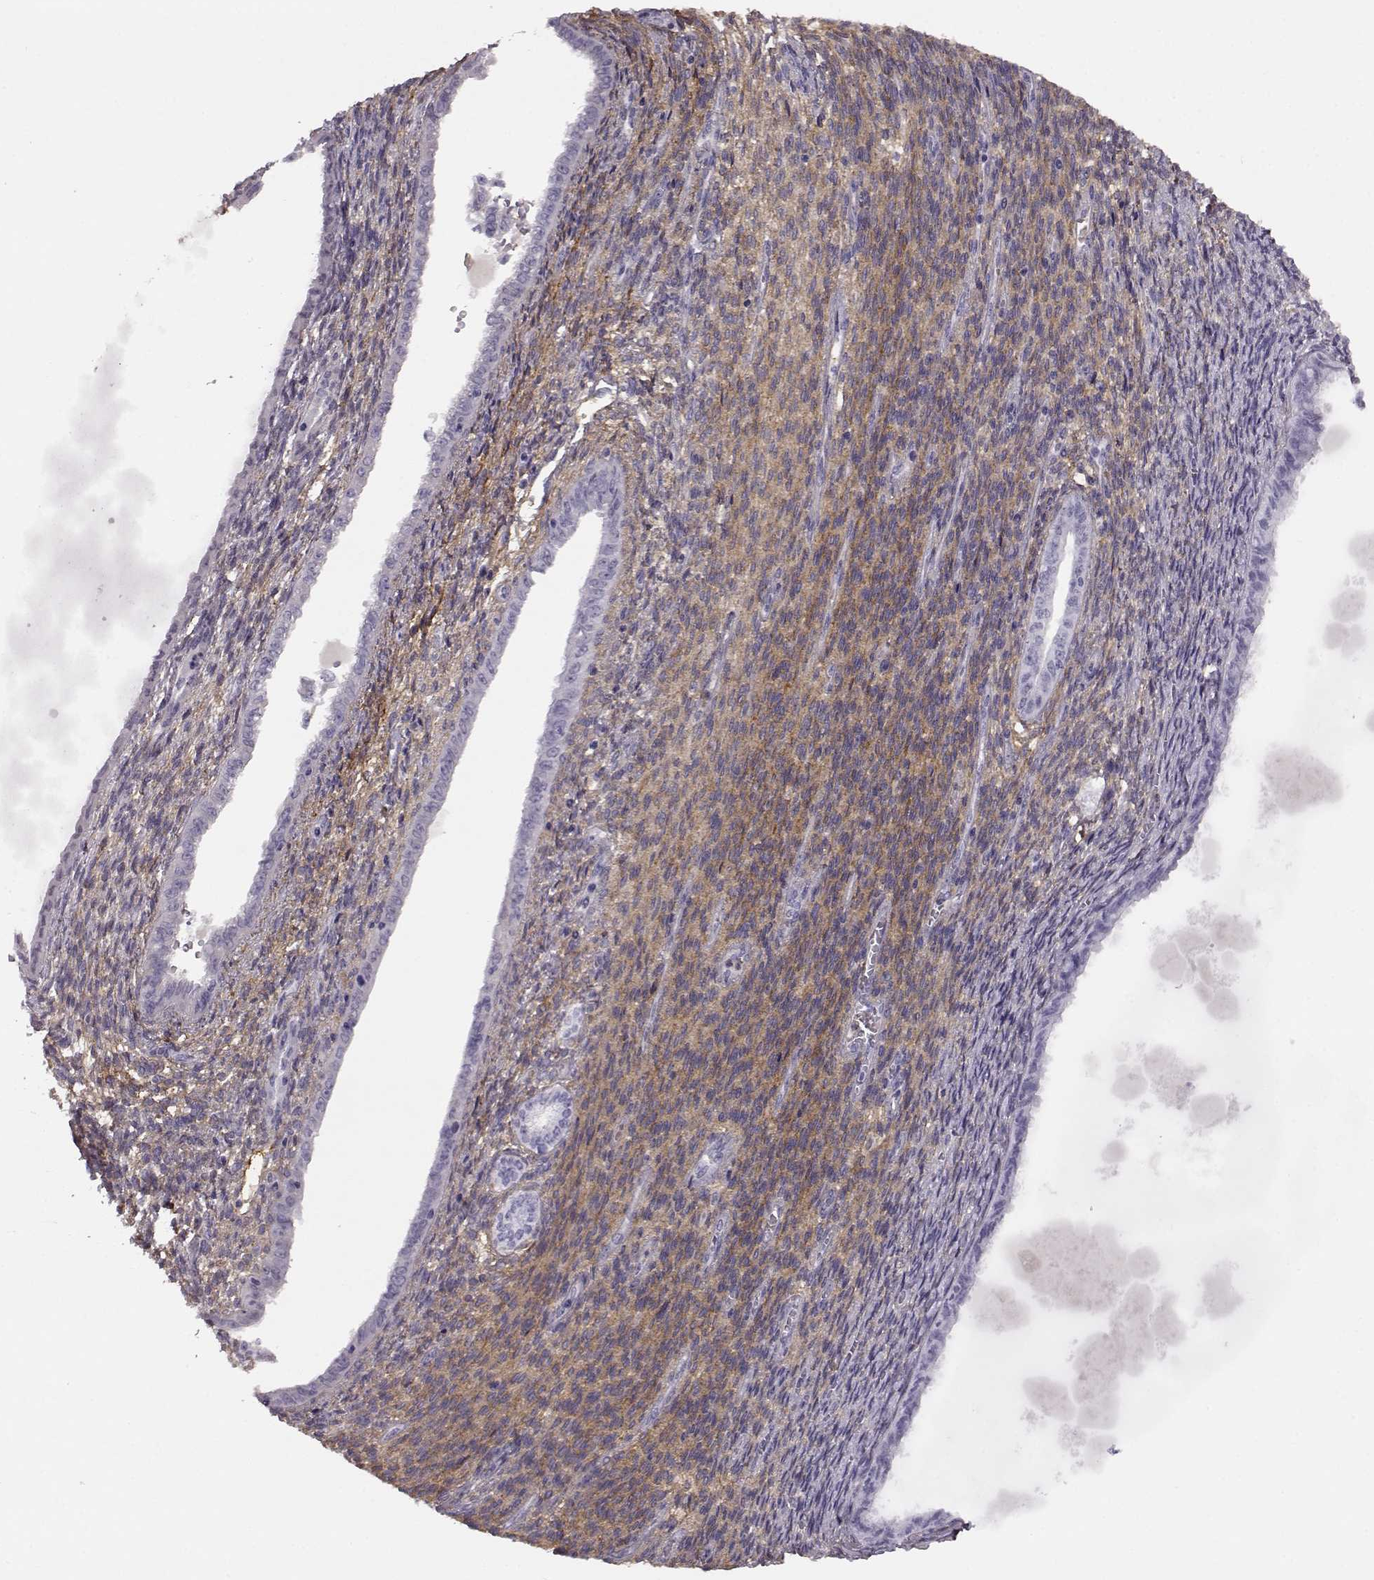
{"staining": {"intensity": "negative", "quantity": "none", "location": "none"}, "tissue": "endometrial cancer", "cell_type": "Tumor cells", "image_type": "cancer", "snomed": [{"axis": "morphology", "description": "Adenocarcinoma, NOS"}, {"axis": "topography", "description": "Endometrium"}], "caption": "Endometrial cancer stained for a protein using IHC demonstrates no expression tumor cells.", "gene": "TRIM69", "patient": {"sex": "female", "age": 86}}